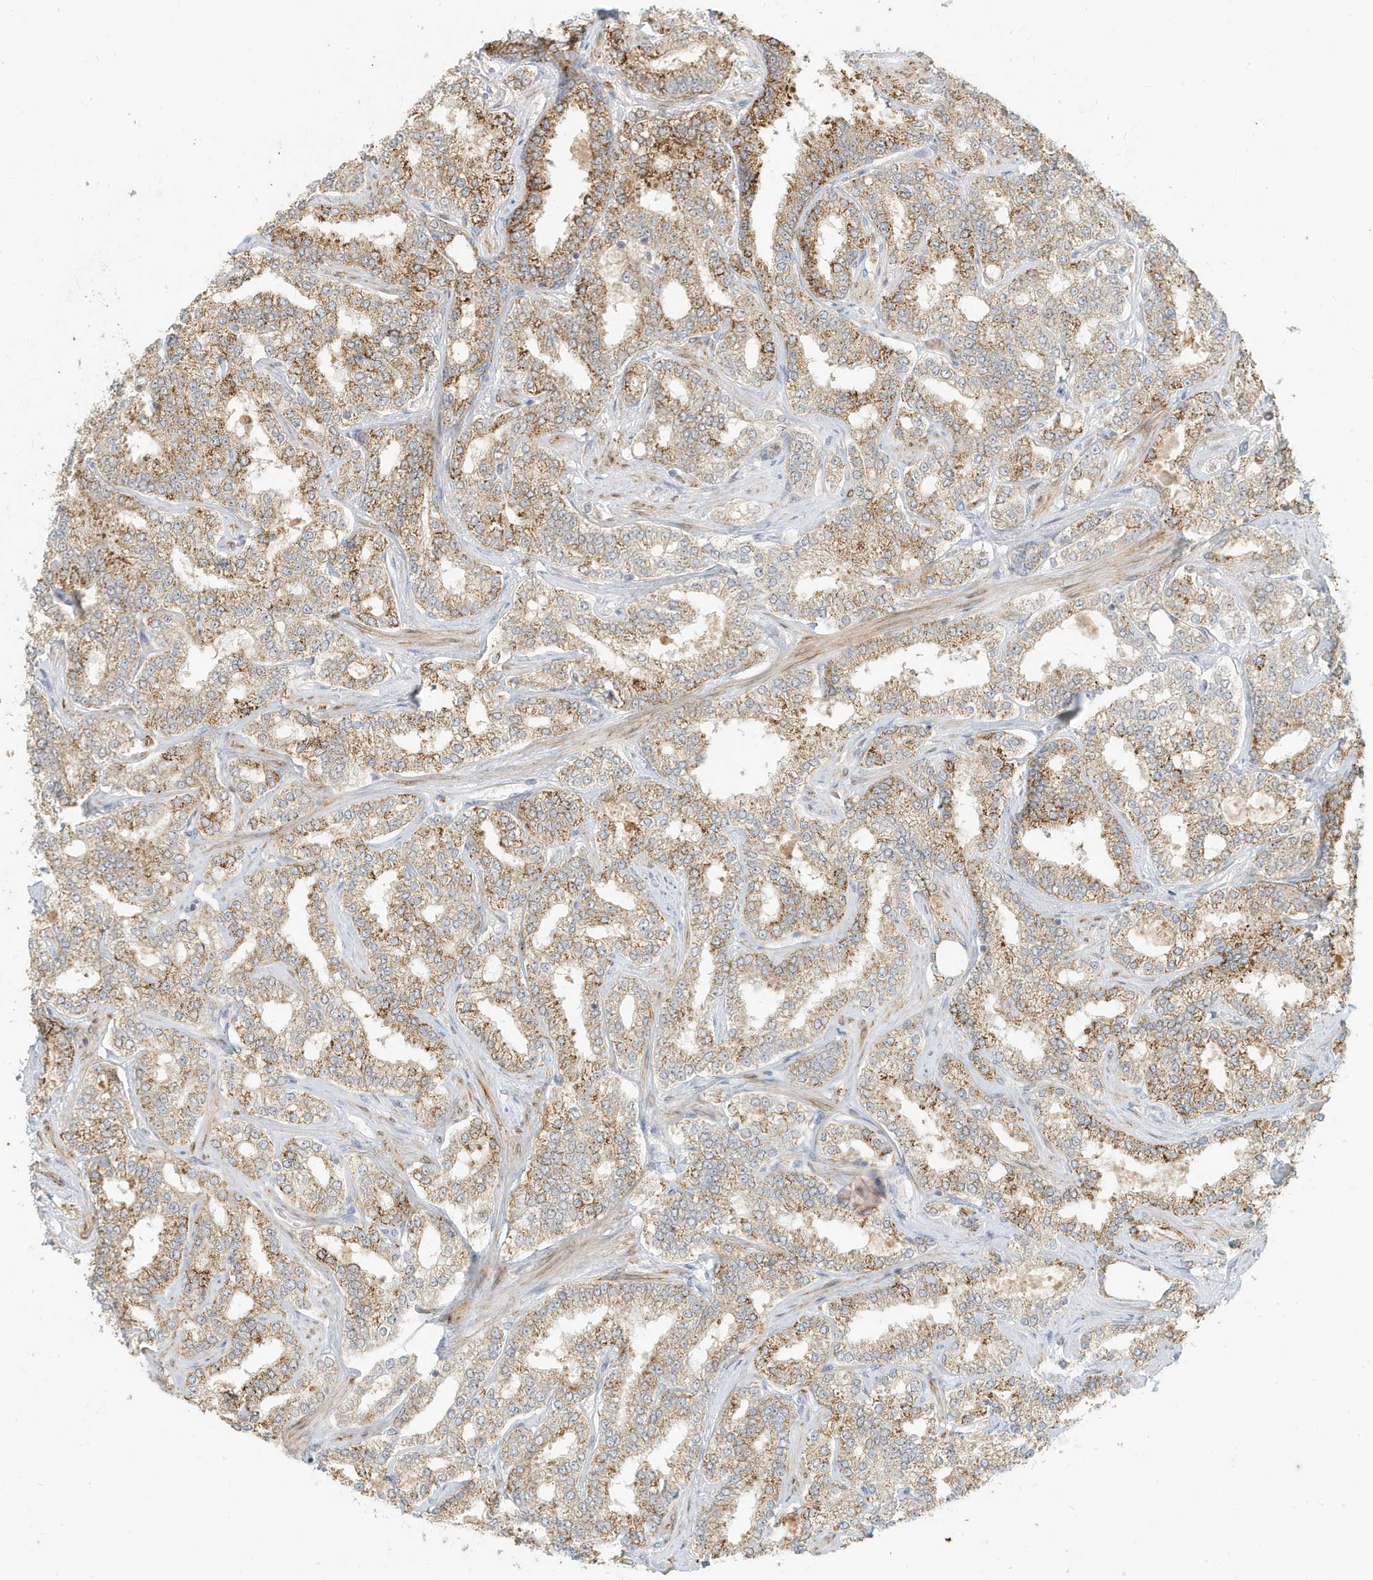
{"staining": {"intensity": "moderate", "quantity": ">75%", "location": "cytoplasmic/membranous"}, "tissue": "prostate cancer", "cell_type": "Tumor cells", "image_type": "cancer", "snomed": [{"axis": "morphology", "description": "Normal tissue, NOS"}, {"axis": "morphology", "description": "Adenocarcinoma, High grade"}, {"axis": "topography", "description": "Prostate"}], "caption": "Prostate cancer stained for a protein shows moderate cytoplasmic/membranous positivity in tumor cells. (brown staining indicates protein expression, while blue staining denotes nuclei).", "gene": "MCOLN1", "patient": {"sex": "male", "age": 83}}